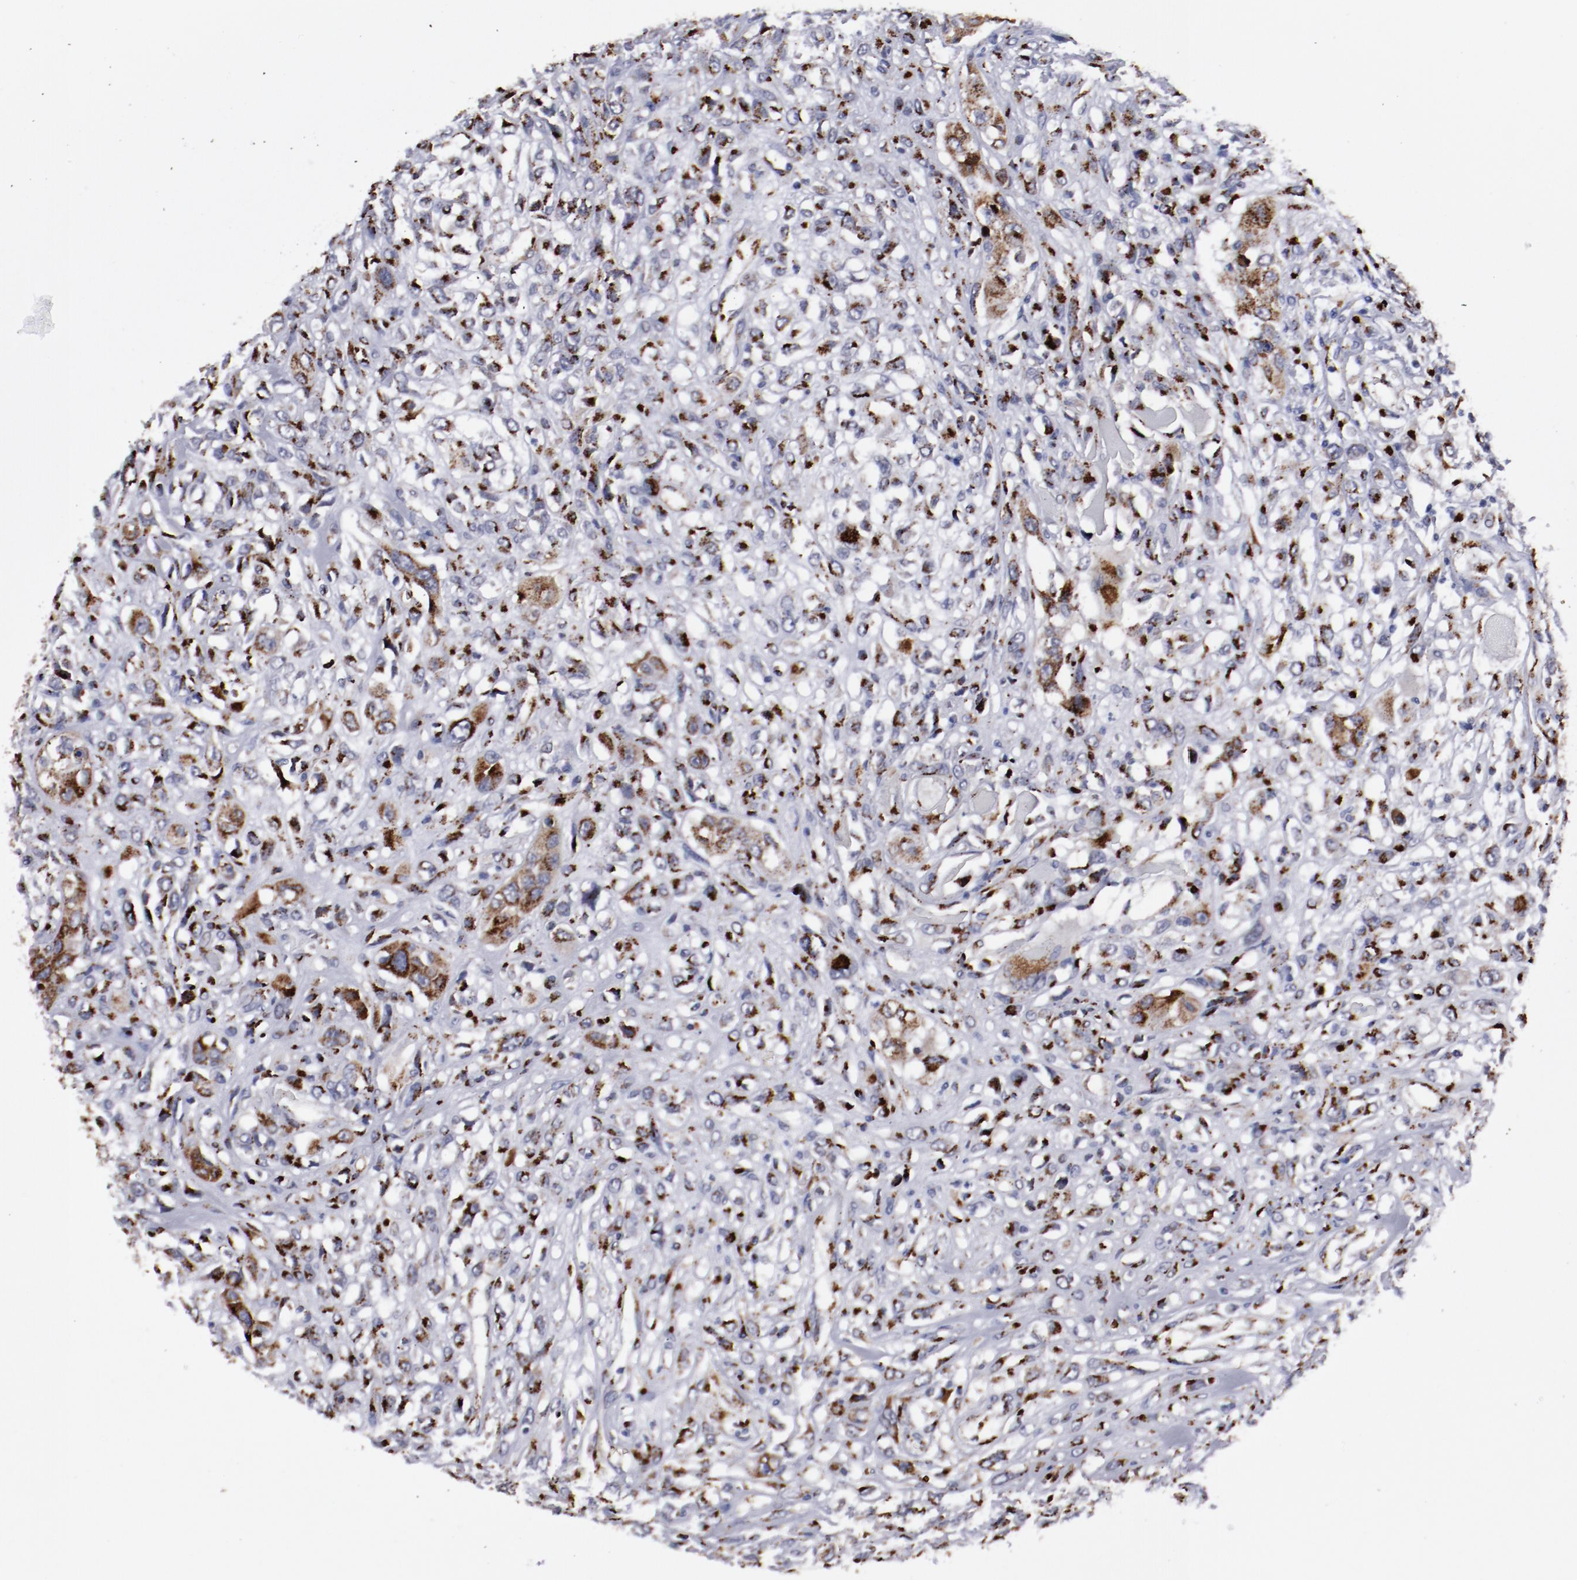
{"staining": {"intensity": "strong", "quantity": ">75%", "location": "cytoplasmic/membranous"}, "tissue": "head and neck cancer", "cell_type": "Tumor cells", "image_type": "cancer", "snomed": [{"axis": "morphology", "description": "Neoplasm, malignant, NOS"}, {"axis": "topography", "description": "Salivary gland"}, {"axis": "topography", "description": "Head-Neck"}], "caption": "Protein staining reveals strong cytoplasmic/membranous expression in about >75% of tumor cells in malignant neoplasm (head and neck).", "gene": "GOLIM4", "patient": {"sex": "male", "age": 43}}